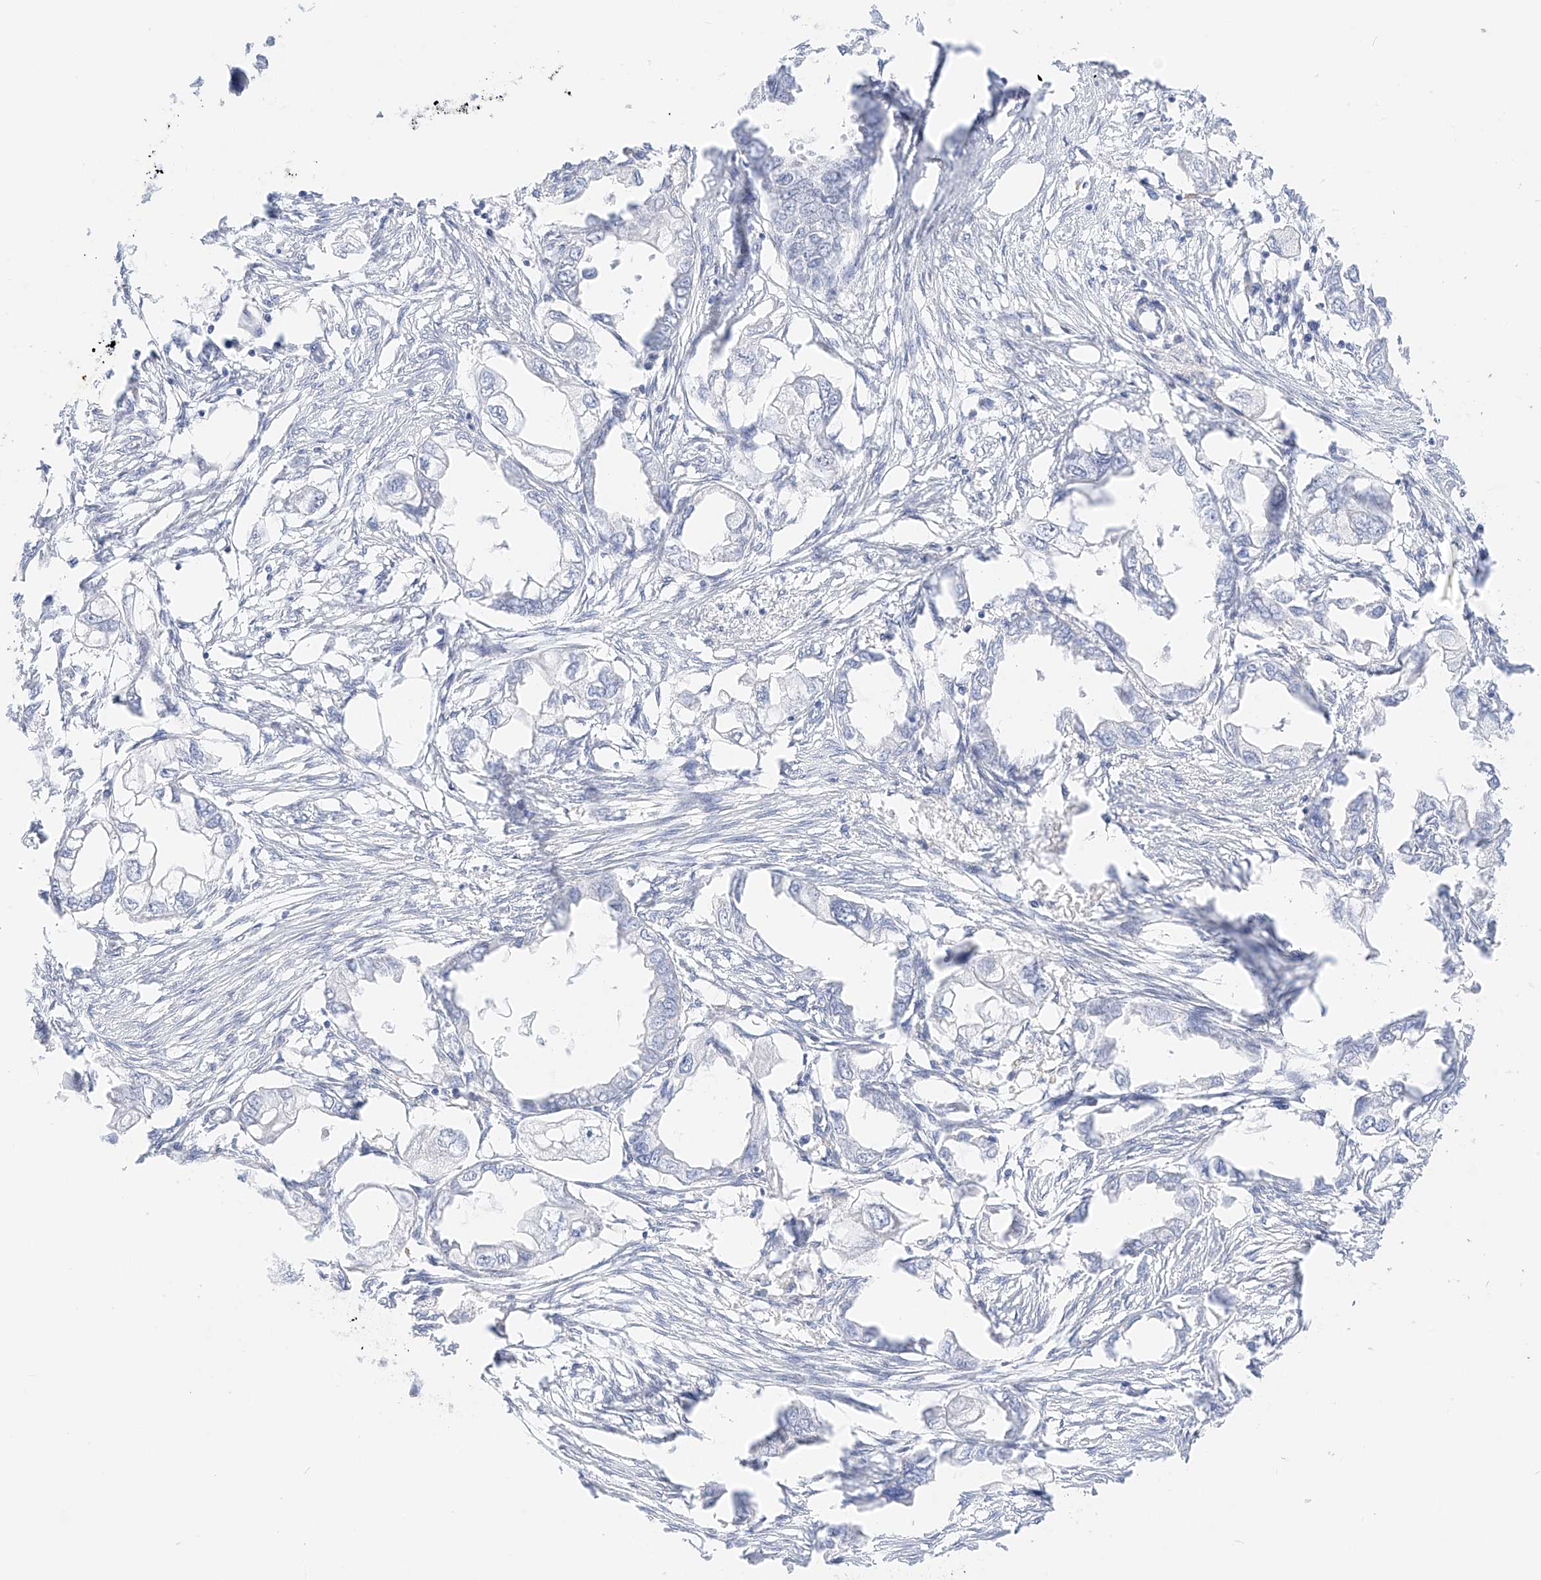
{"staining": {"intensity": "negative", "quantity": "none", "location": "none"}, "tissue": "endometrial cancer", "cell_type": "Tumor cells", "image_type": "cancer", "snomed": [{"axis": "morphology", "description": "Adenocarcinoma, NOS"}, {"axis": "morphology", "description": "Adenocarcinoma, metastatic, NOS"}, {"axis": "topography", "description": "Adipose tissue"}, {"axis": "topography", "description": "Endometrium"}], "caption": "Human endometrial cancer (adenocarcinoma) stained for a protein using immunohistochemistry shows no expression in tumor cells.", "gene": "ST3GAL5", "patient": {"sex": "female", "age": 67}}